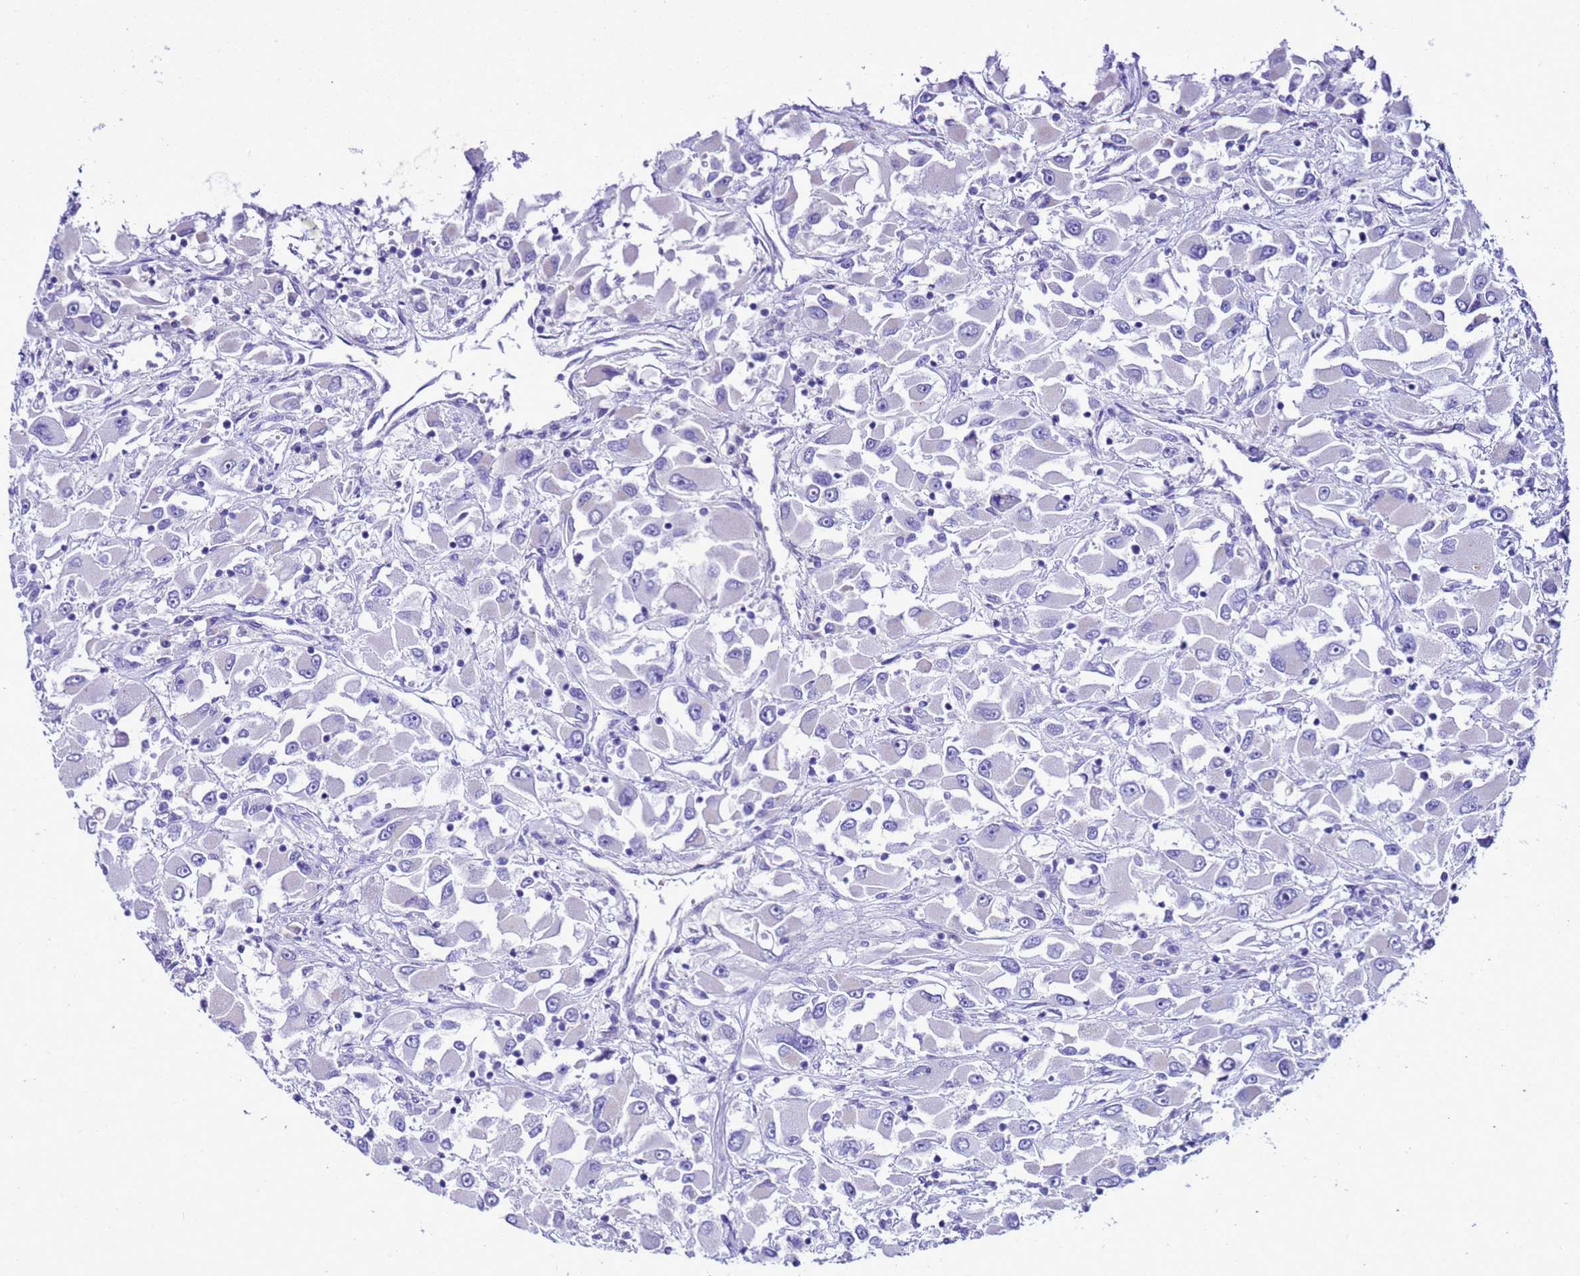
{"staining": {"intensity": "negative", "quantity": "none", "location": "none"}, "tissue": "renal cancer", "cell_type": "Tumor cells", "image_type": "cancer", "snomed": [{"axis": "morphology", "description": "Adenocarcinoma, NOS"}, {"axis": "topography", "description": "Kidney"}], "caption": "The immunohistochemistry photomicrograph has no significant staining in tumor cells of renal cancer tissue.", "gene": "BEST2", "patient": {"sex": "female", "age": 52}}